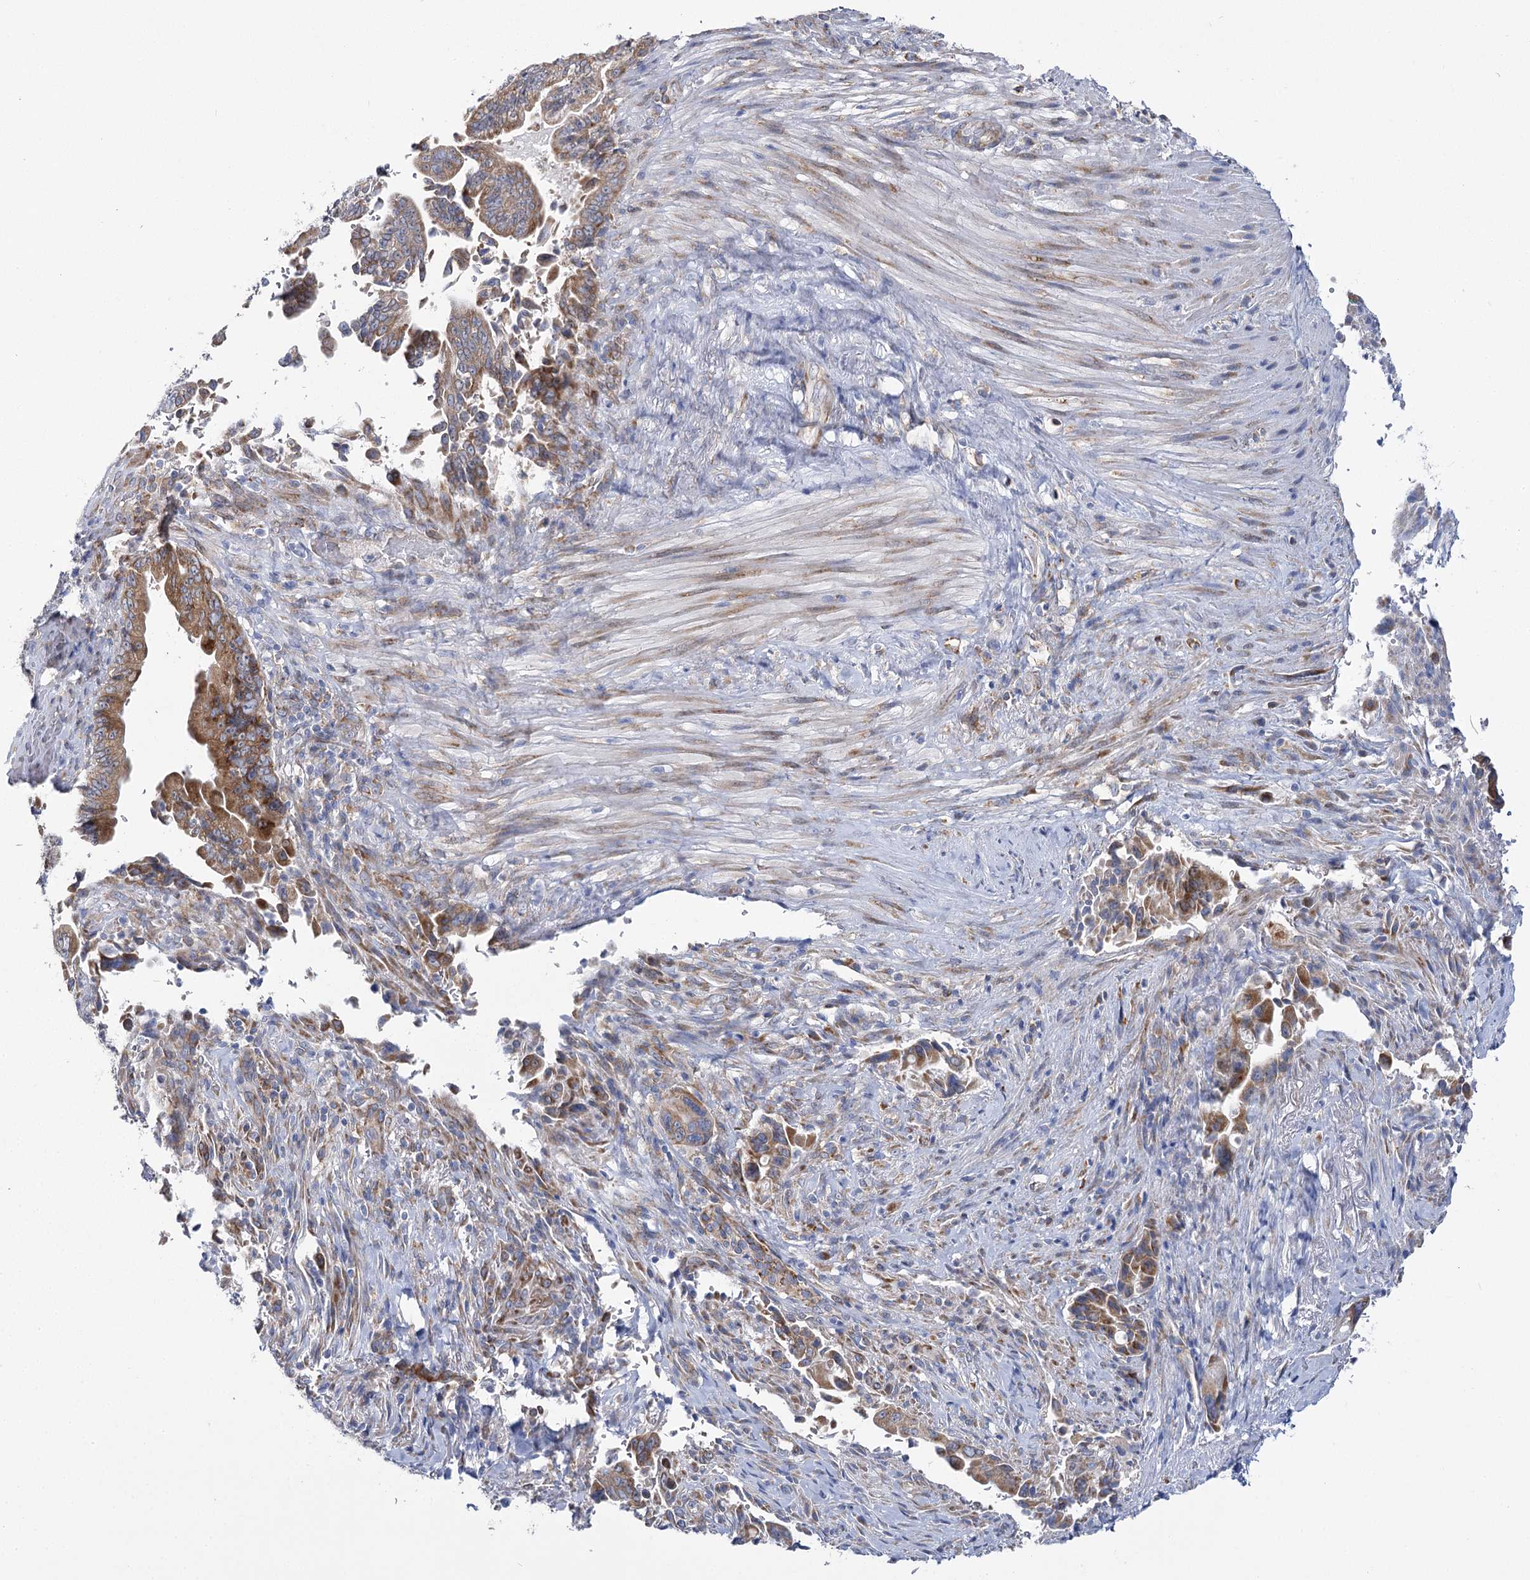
{"staining": {"intensity": "moderate", "quantity": ">75%", "location": "cytoplasmic/membranous"}, "tissue": "pancreatic cancer", "cell_type": "Tumor cells", "image_type": "cancer", "snomed": [{"axis": "morphology", "description": "Adenocarcinoma, NOS"}, {"axis": "topography", "description": "Pancreas"}], "caption": "Adenocarcinoma (pancreatic) stained for a protein (brown) demonstrates moderate cytoplasmic/membranous positive positivity in approximately >75% of tumor cells.", "gene": "THUMPD3", "patient": {"sex": "male", "age": 70}}